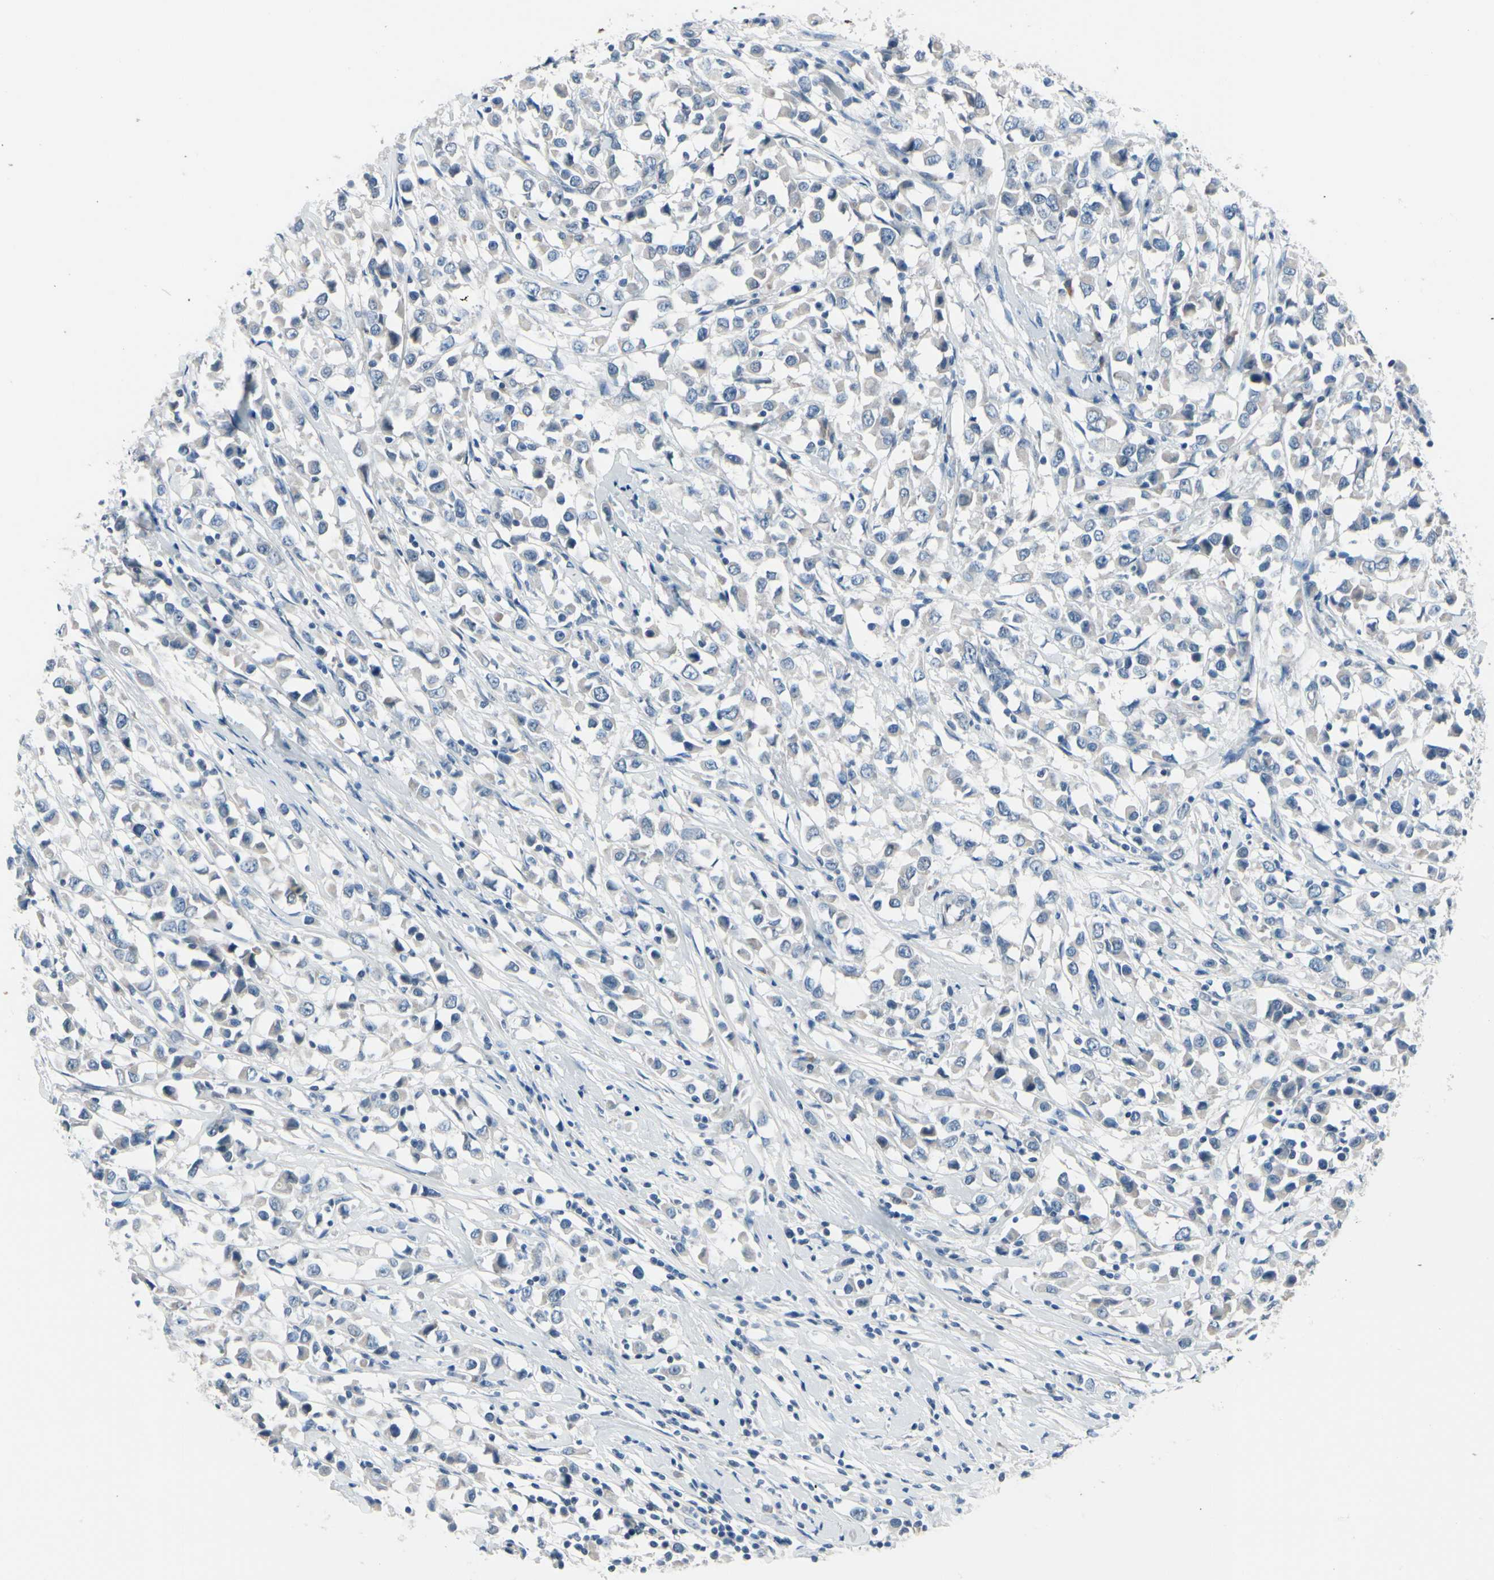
{"staining": {"intensity": "negative", "quantity": "none", "location": "none"}, "tissue": "breast cancer", "cell_type": "Tumor cells", "image_type": "cancer", "snomed": [{"axis": "morphology", "description": "Duct carcinoma"}, {"axis": "topography", "description": "Breast"}], "caption": "High power microscopy image of an immunohistochemistry (IHC) micrograph of breast invasive ductal carcinoma, revealing no significant expression in tumor cells.", "gene": "PGR", "patient": {"sex": "female", "age": 61}}